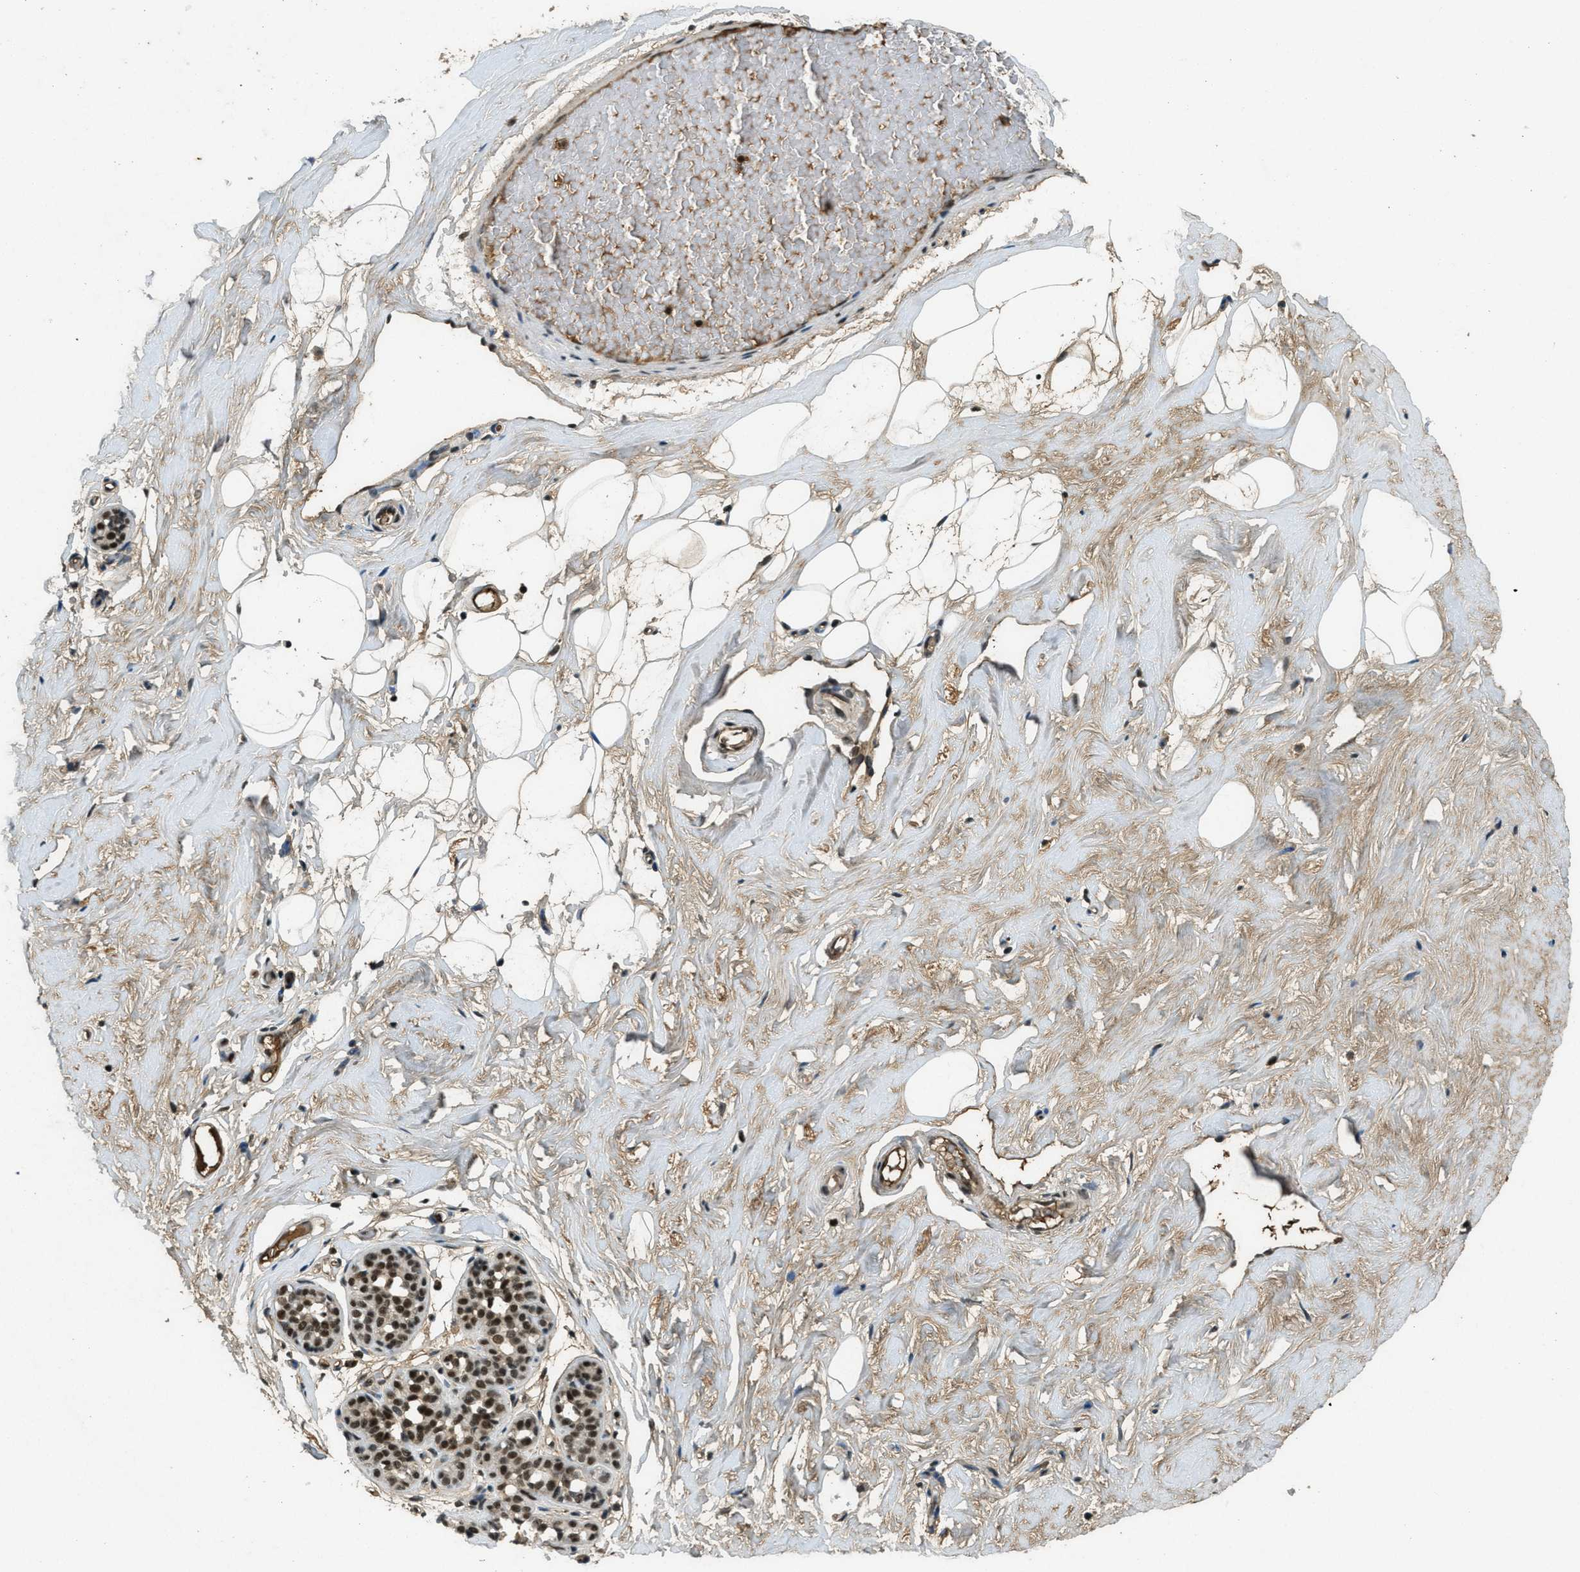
{"staining": {"intensity": "moderate", "quantity": "25%-75%", "location": "cytoplasmic/membranous,nuclear"}, "tissue": "breast", "cell_type": "Adipocytes", "image_type": "normal", "snomed": [{"axis": "morphology", "description": "Normal tissue, NOS"}, {"axis": "topography", "description": "Breast"}], "caption": "Immunohistochemical staining of normal breast reveals moderate cytoplasmic/membranous,nuclear protein staining in approximately 25%-75% of adipocytes.", "gene": "ZNF148", "patient": {"sex": "female", "age": 75}}